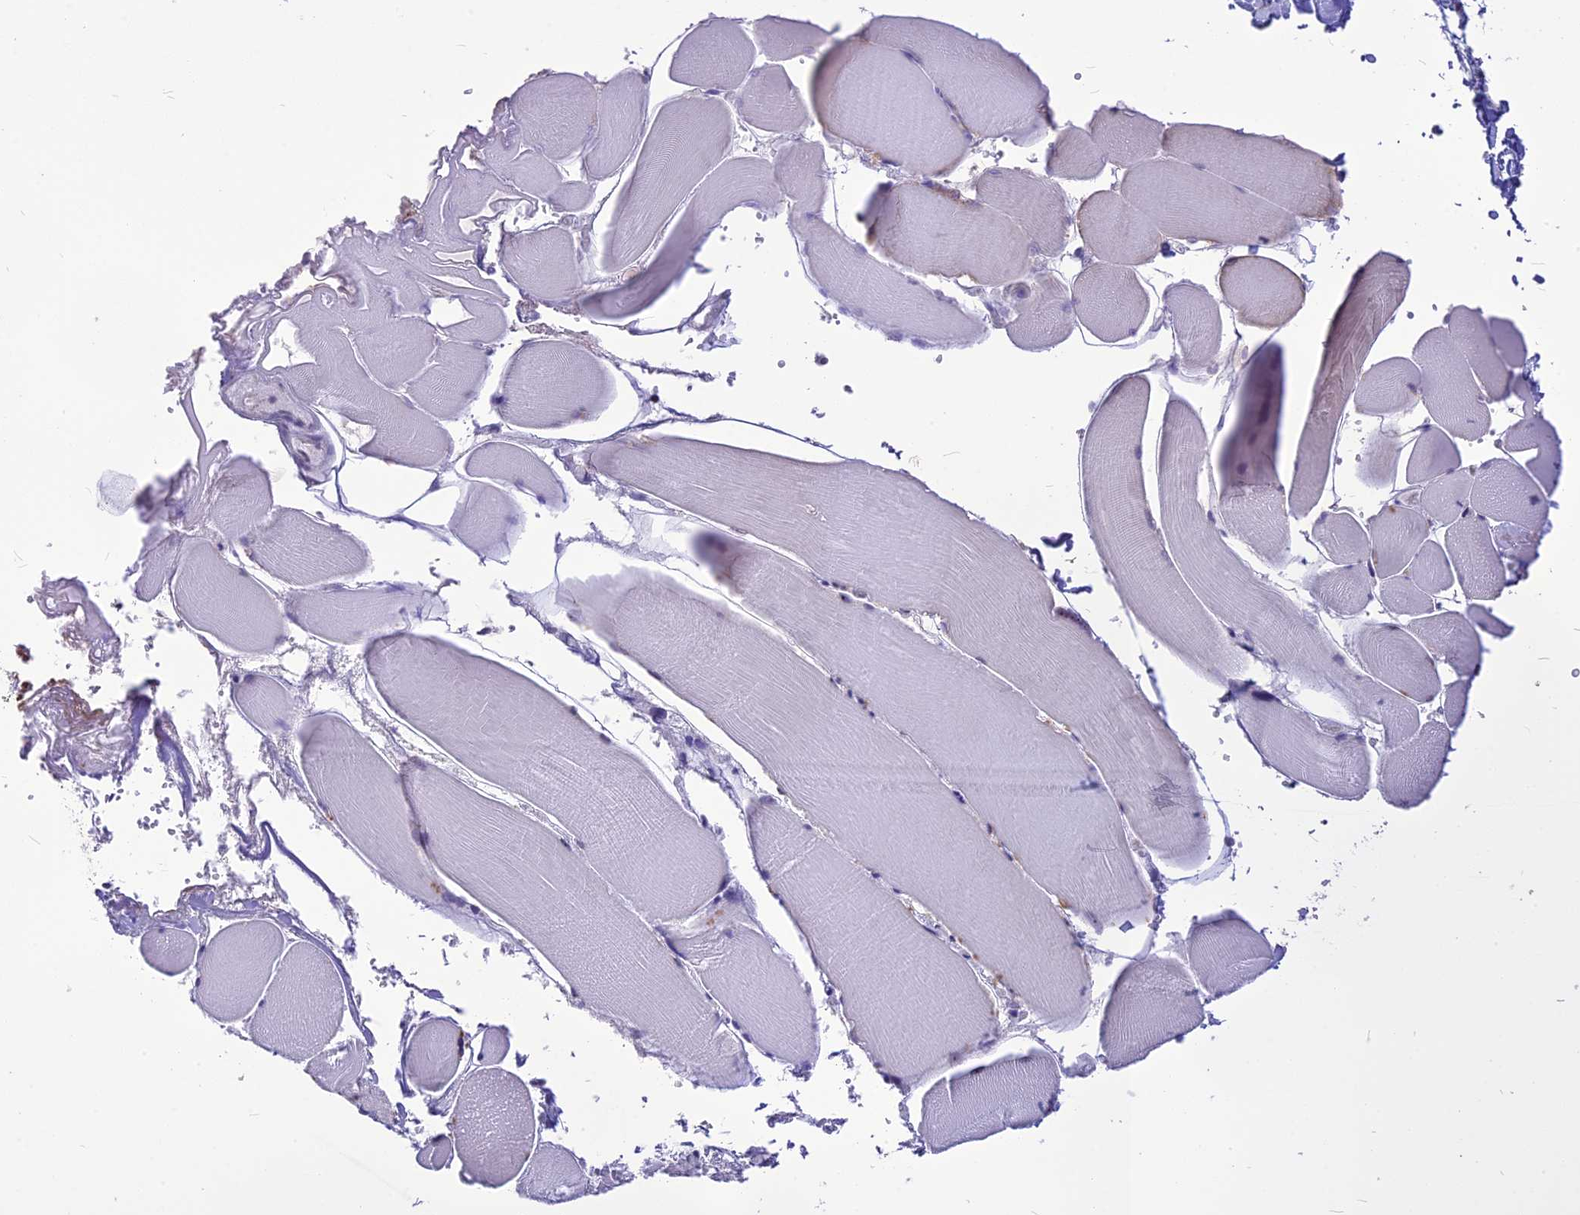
{"staining": {"intensity": "weak", "quantity": "<25%", "location": "cytoplasmic/membranous"}, "tissue": "skeletal muscle", "cell_type": "Myocytes", "image_type": "normal", "snomed": [{"axis": "morphology", "description": "Normal tissue, NOS"}, {"axis": "morphology", "description": "Basal cell carcinoma"}, {"axis": "topography", "description": "Skeletal muscle"}], "caption": "Benign skeletal muscle was stained to show a protein in brown. There is no significant staining in myocytes.", "gene": "CMSS1", "patient": {"sex": "female", "age": 64}}